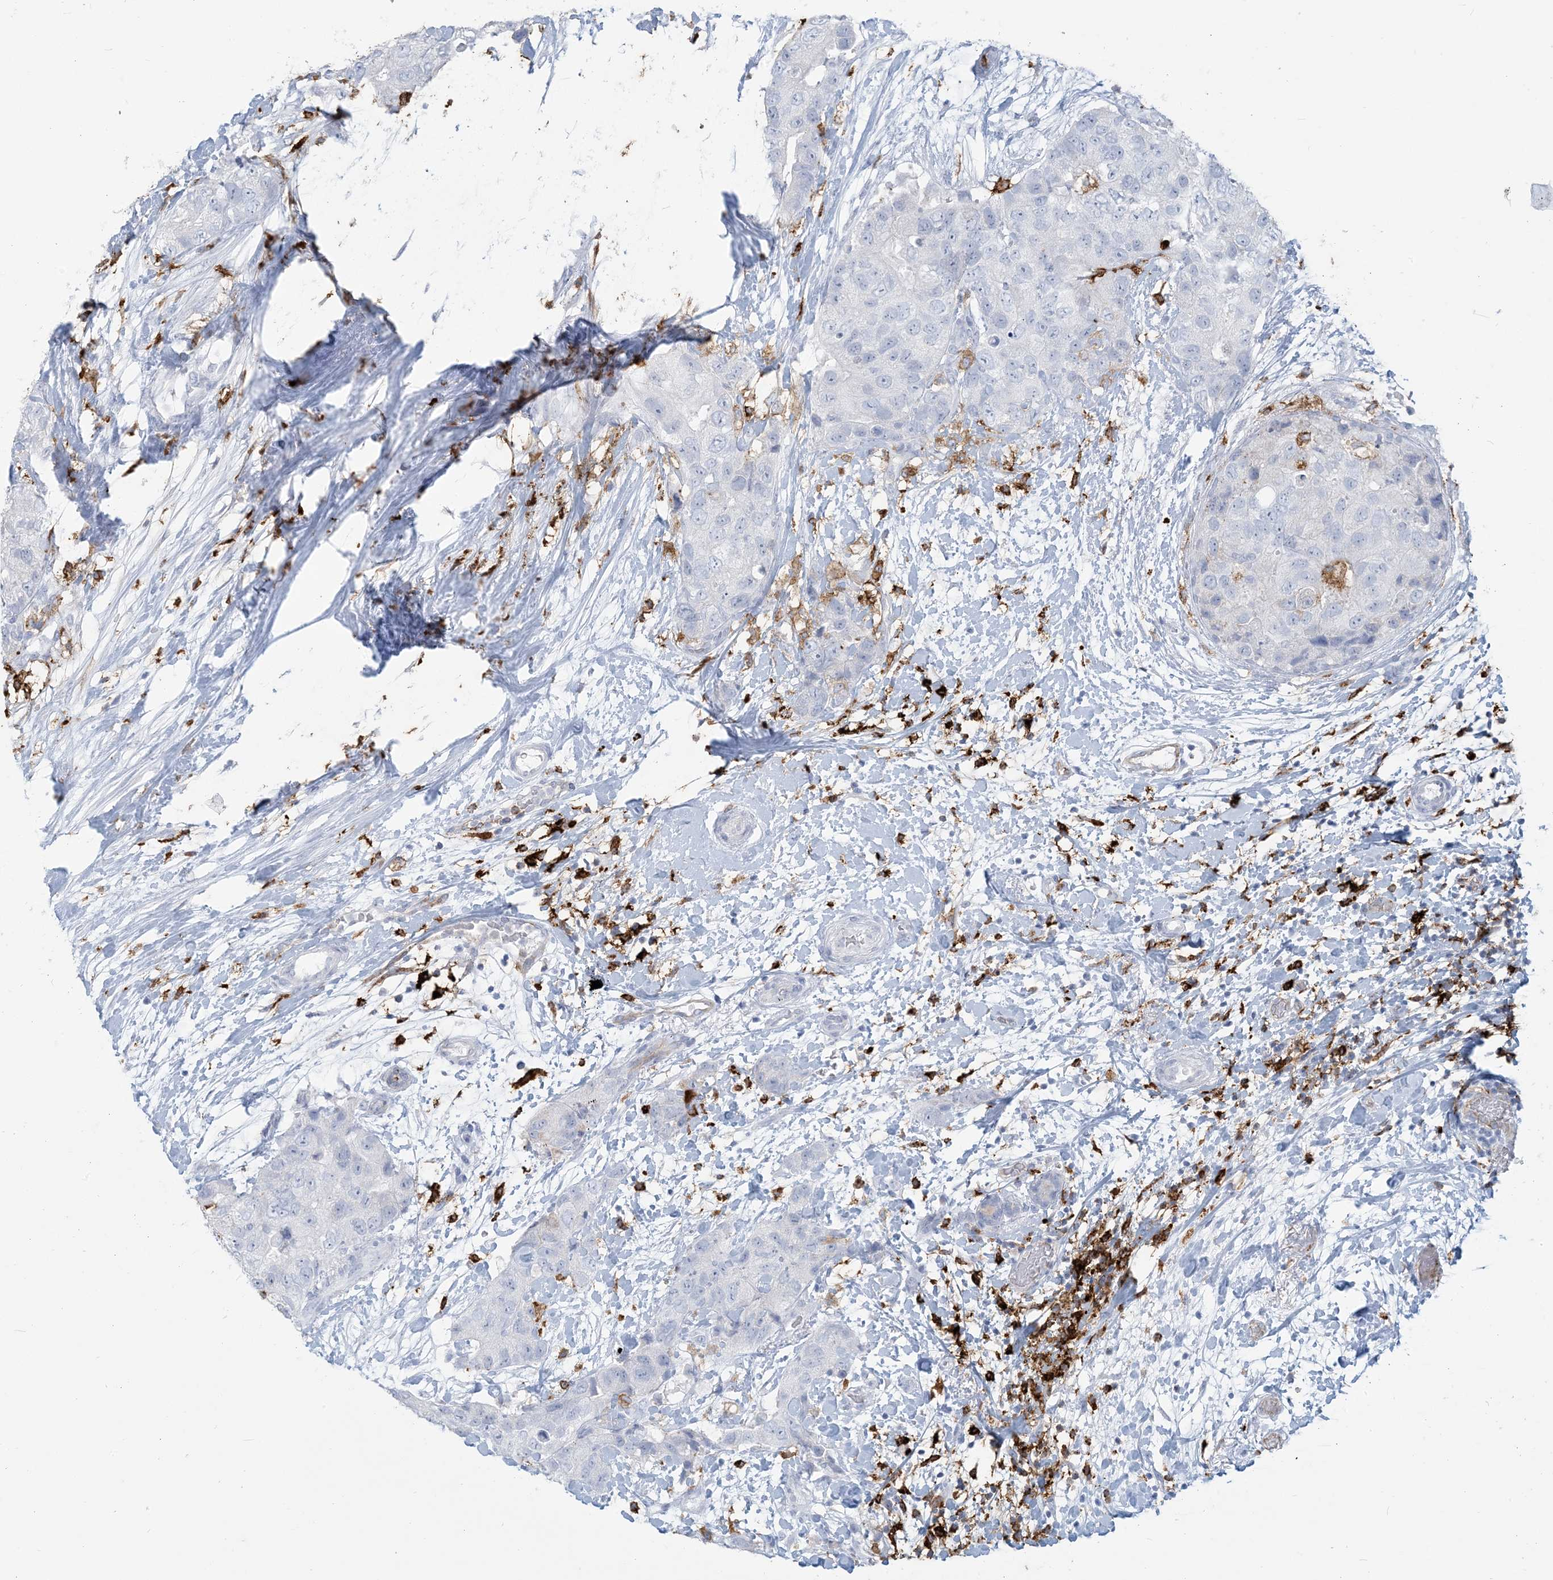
{"staining": {"intensity": "negative", "quantity": "none", "location": "none"}, "tissue": "breast cancer", "cell_type": "Tumor cells", "image_type": "cancer", "snomed": [{"axis": "morphology", "description": "Duct carcinoma"}, {"axis": "topography", "description": "Breast"}], "caption": "This is an immunohistochemistry (IHC) histopathology image of breast cancer (invasive ductal carcinoma). There is no staining in tumor cells.", "gene": "HLA-DRB1", "patient": {"sex": "female", "age": 62}}